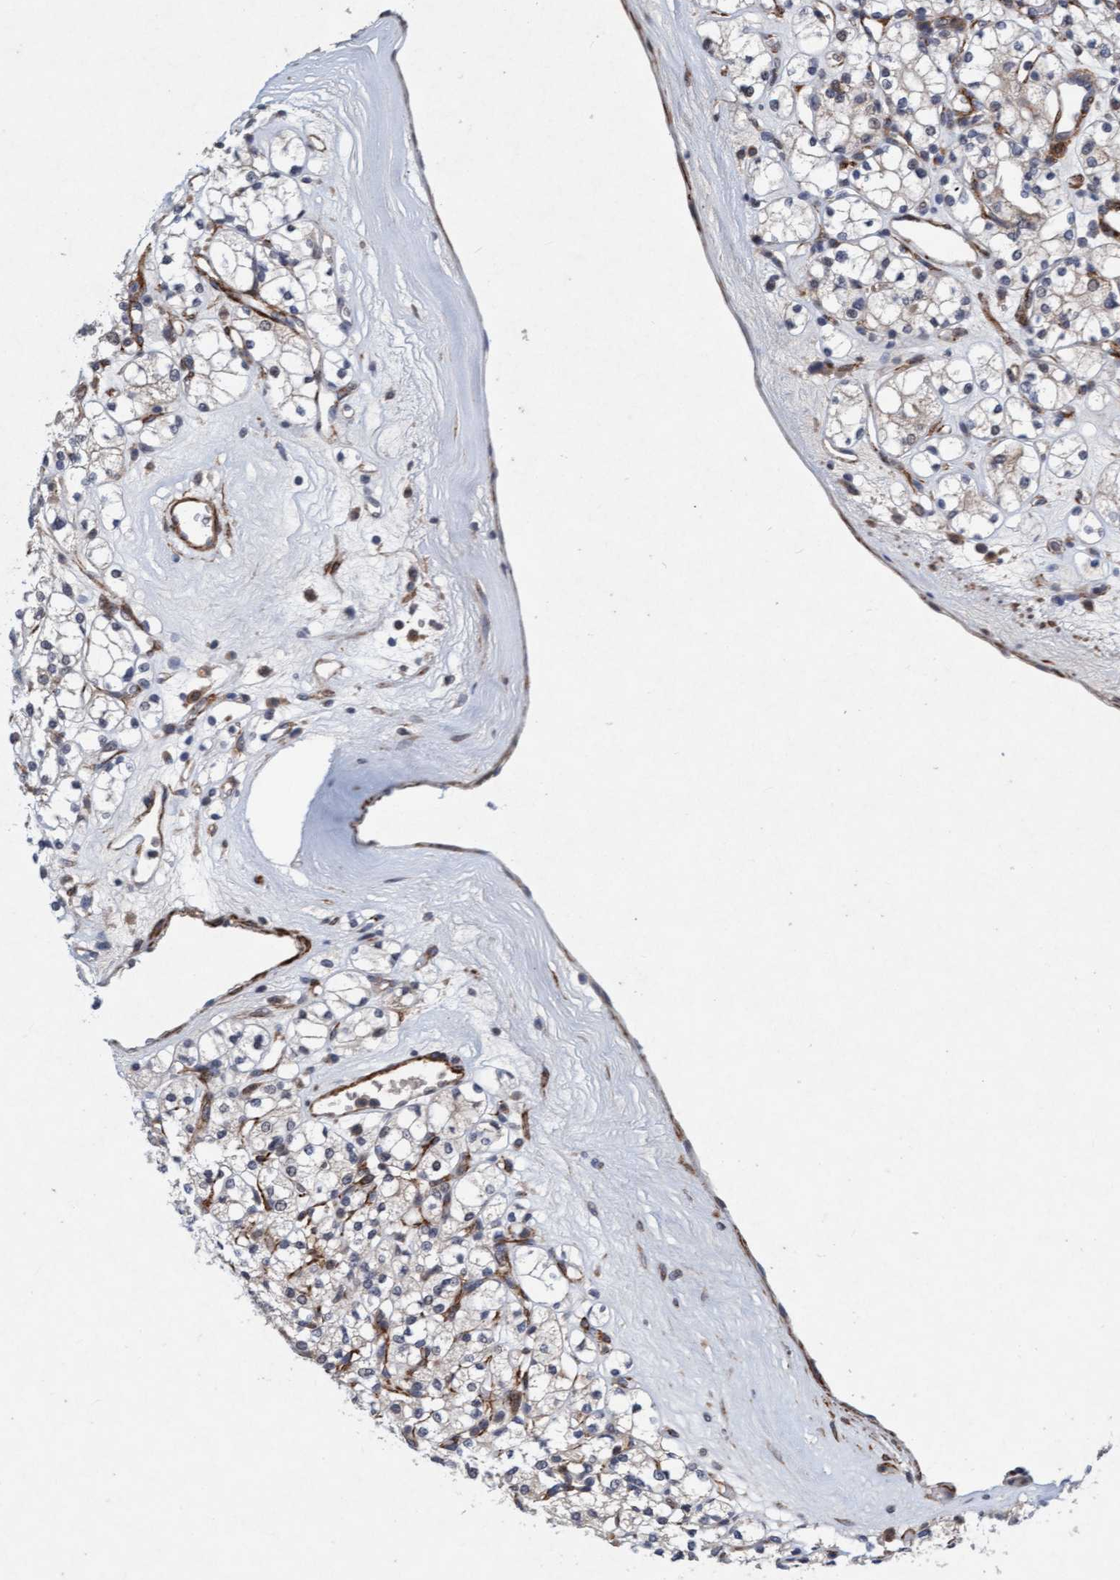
{"staining": {"intensity": "weak", "quantity": "<25%", "location": "cytoplasmic/membranous"}, "tissue": "renal cancer", "cell_type": "Tumor cells", "image_type": "cancer", "snomed": [{"axis": "morphology", "description": "Adenocarcinoma, NOS"}, {"axis": "topography", "description": "Kidney"}], "caption": "Renal cancer (adenocarcinoma) was stained to show a protein in brown. There is no significant positivity in tumor cells.", "gene": "TMEM70", "patient": {"sex": "male", "age": 77}}